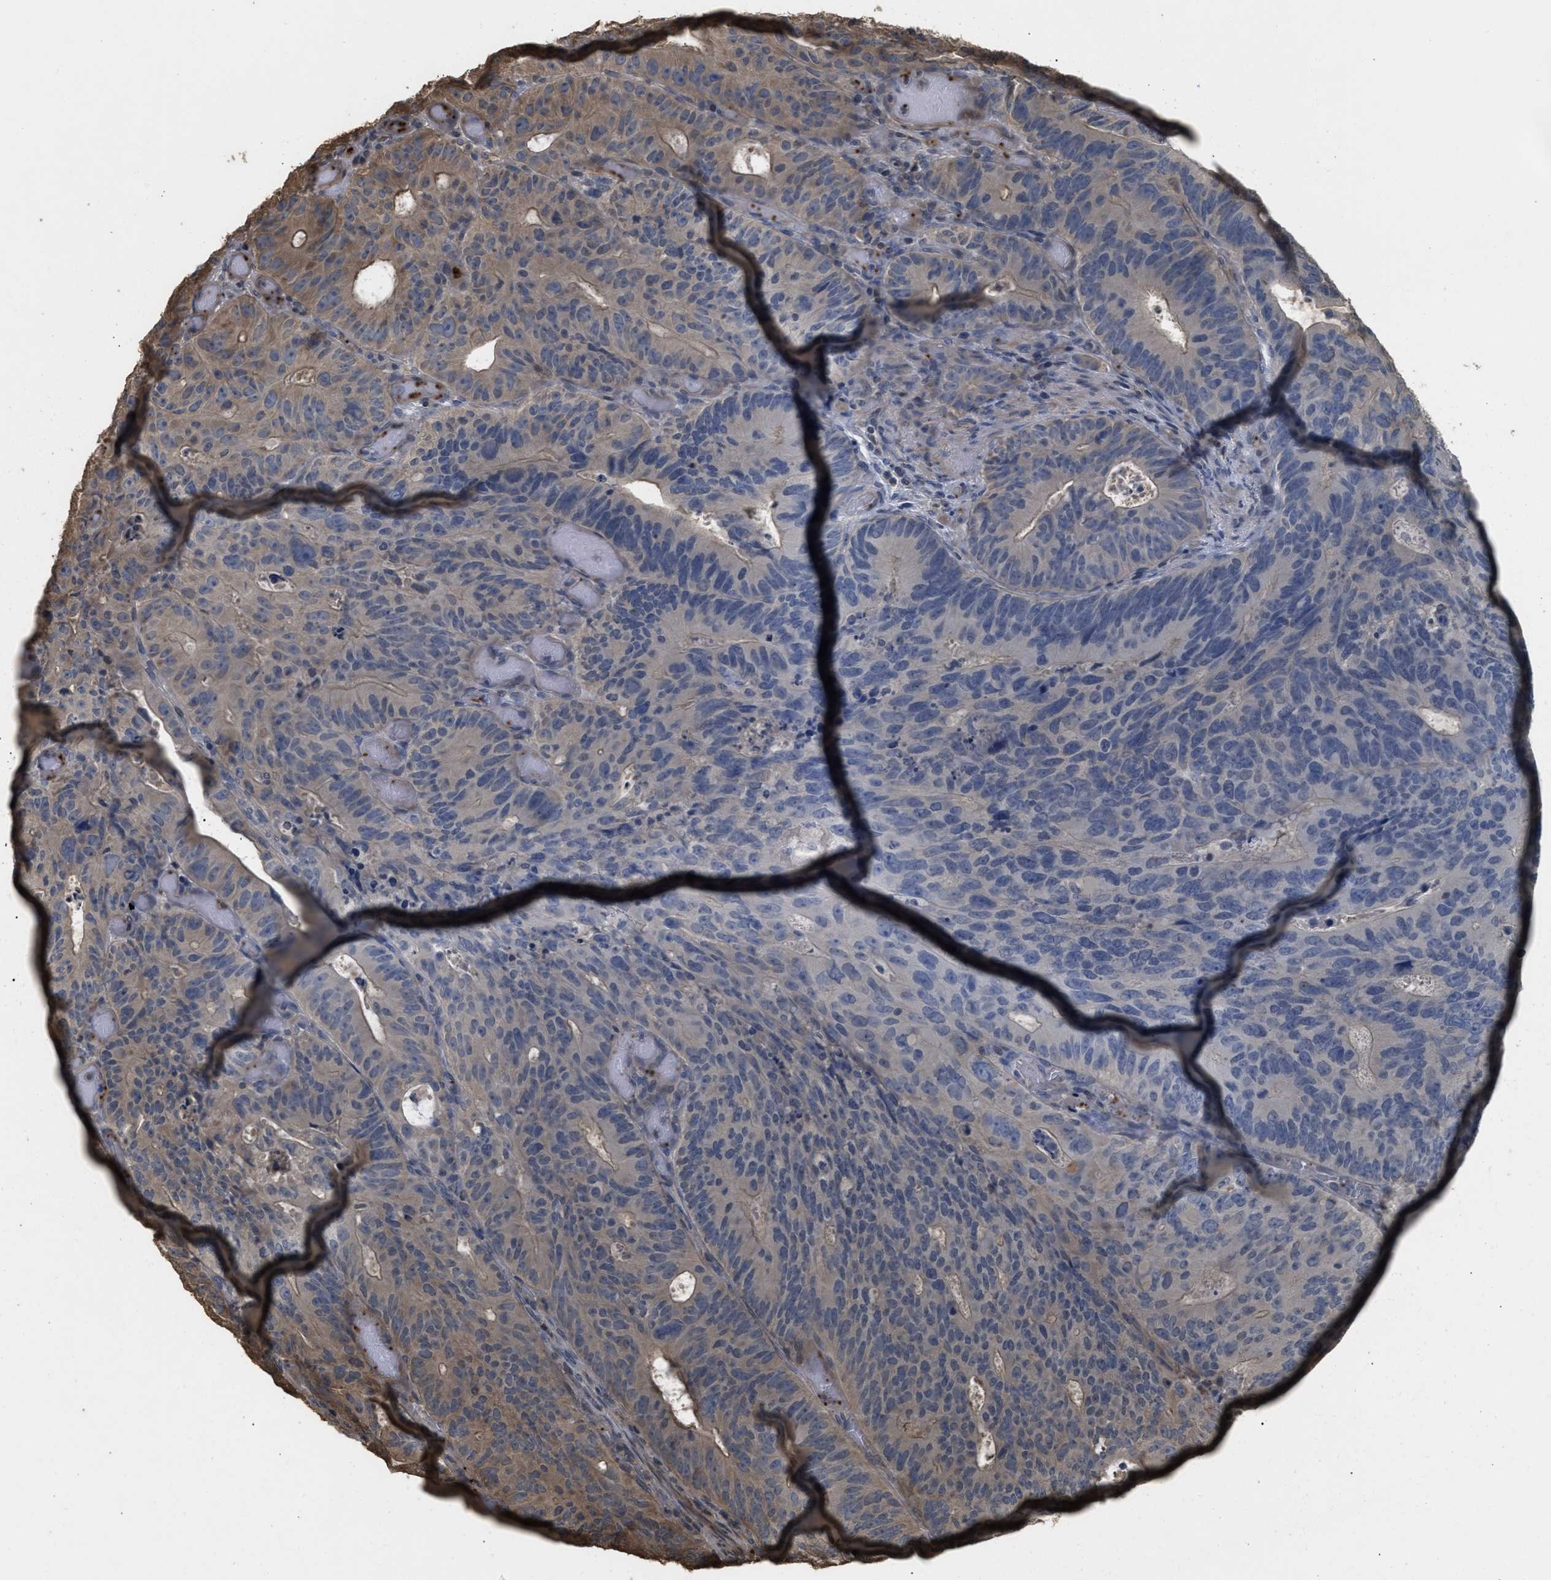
{"staining": {"intensity": "weak", "quantity": "25%-75%", "location": "cytoplasmic/membranous"}, "tissue": "colorectal cancer", "cell_type": "Tumor cells", "image_type": "cancer", "snomed": [{"axis": "morphology", "description": "Adenocarcinoma, NOS"}, {"axis": "topography", "description": "Colon"}], "caption": "This is an image of immunohistochemistry staining of adenocarcinoma (colorectal), which shows weak staining in the cytoplasmic/membranous of tumor cells.", "gene": "ARHGDIA", "patient": {"sex": "male", "age": 87}}